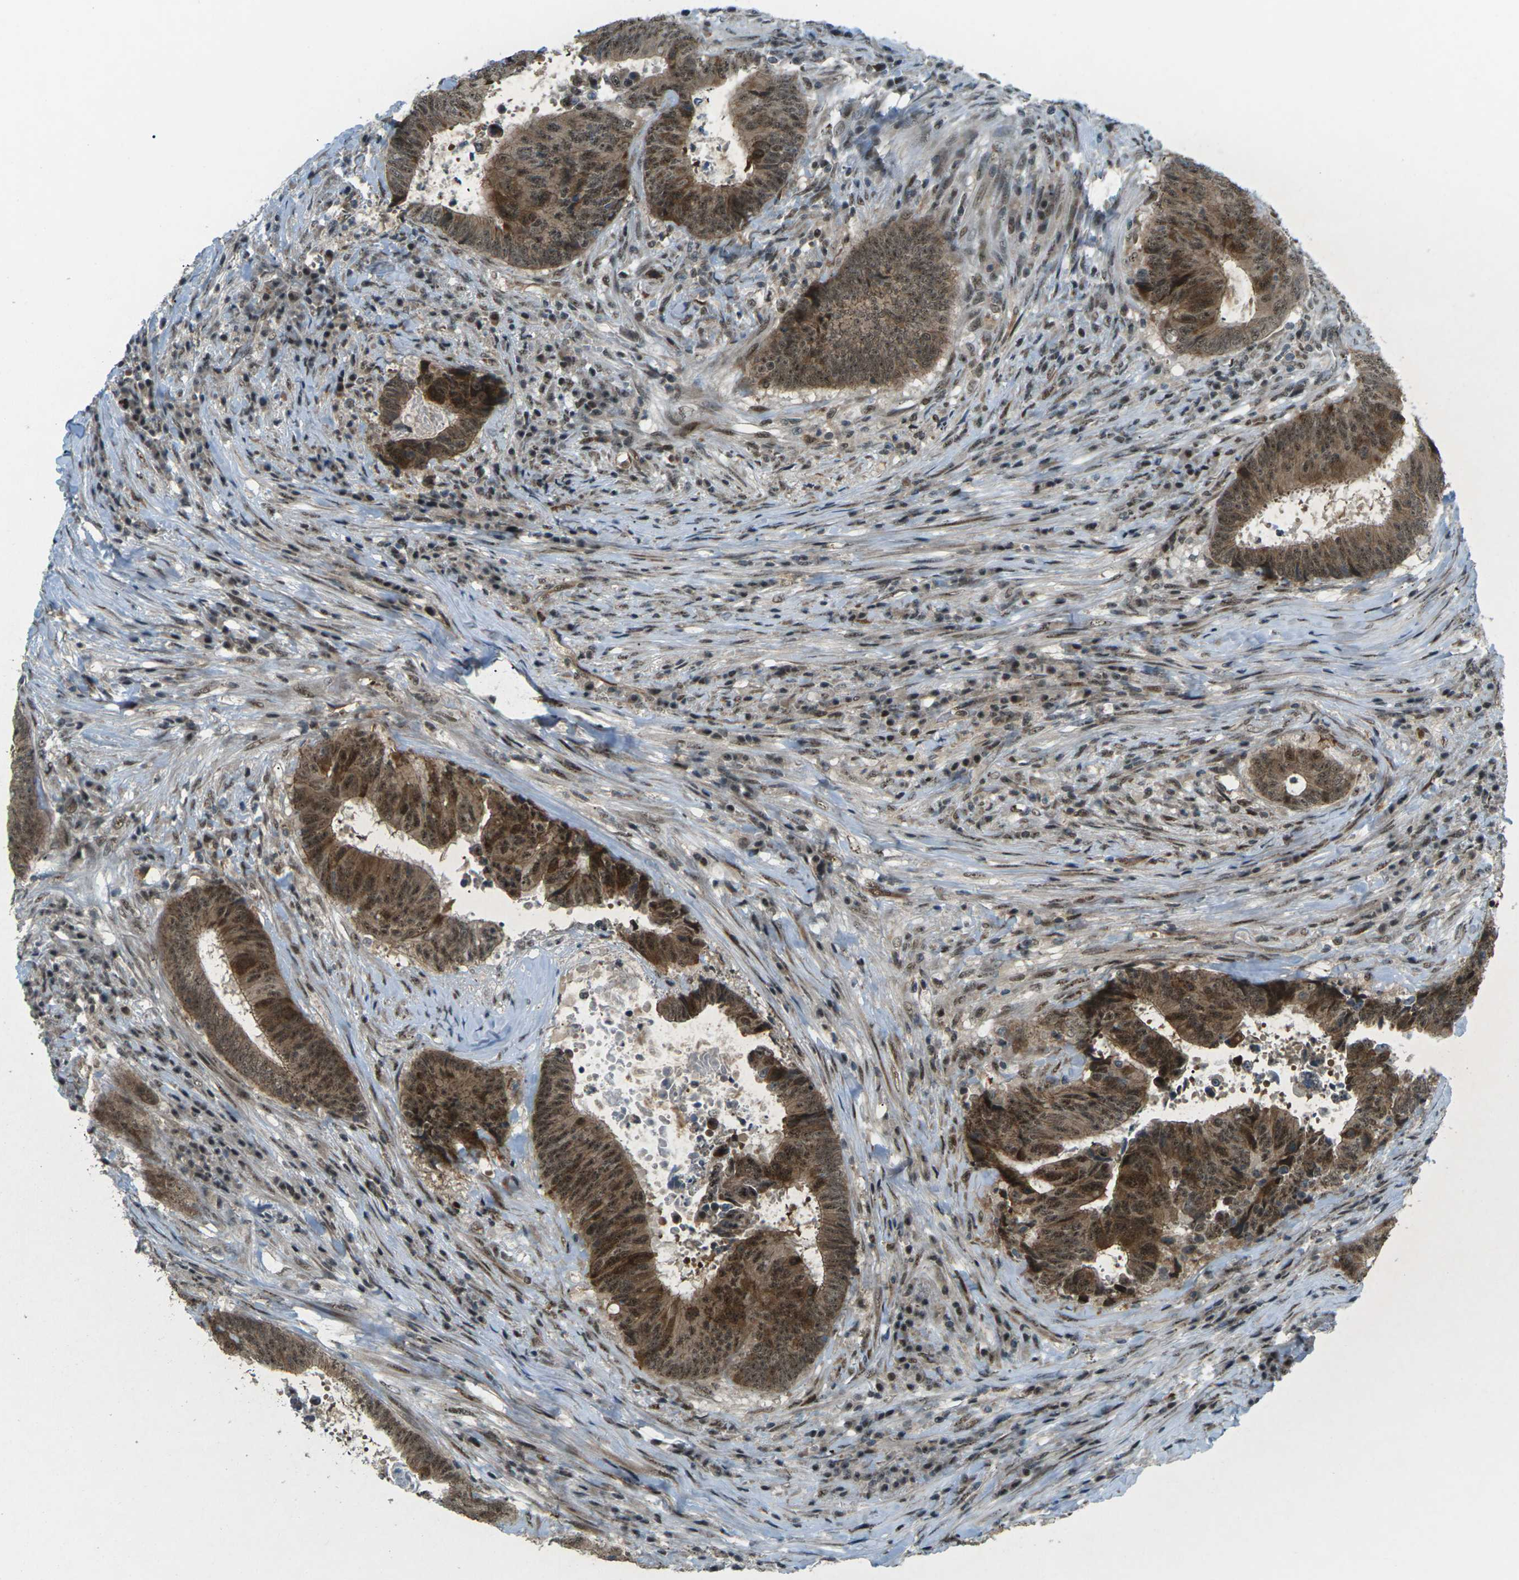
{"staining": {"intensity": "moderate", "quantity": ">75%", "location": "cytoplasmic/membranous,nuclear"}, "tissue": "colorectal cancer", "cell_type": "Tumor cells", "image_type": "cancer", "snomed": [{"axis": "morphology", "description": "Adenocarcinoma, NOS"}, {"axis": "topography", "description": "Rectum"}], "caption": "IHC of colorectal cancer exhibits medium levels of moderate cytoplasmic/membranous and nuclear expression in about >75% of tumor cells.", "gene": "UBE2S", "patient": {"sex": "male", "age": 72}}